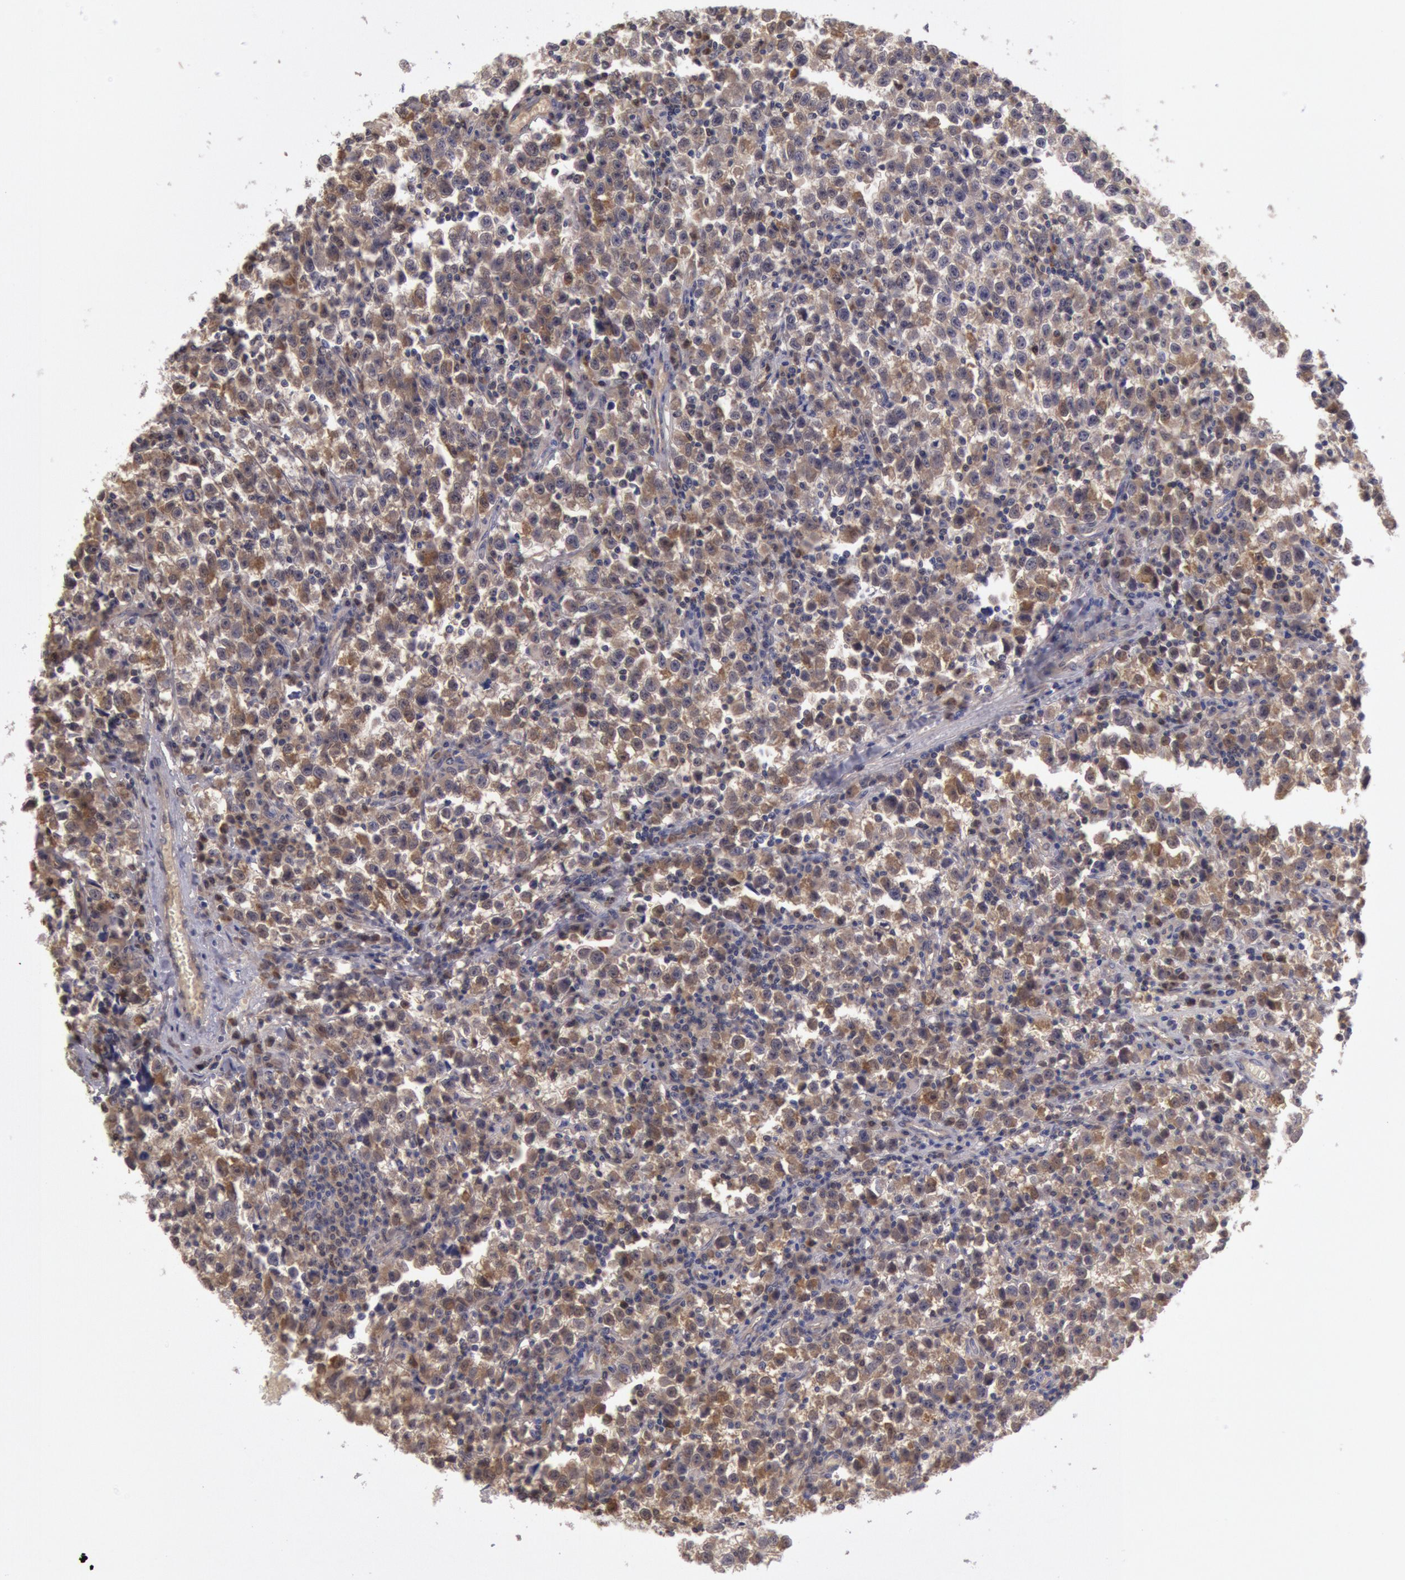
{"staining": {"intensity": "moderate", "quantity": "25%-75%", "location": "cytoplasmic/membranous"}, "tissue": "testis cancer", "cell_type": "Tumor cells", "image_type": "cancer", "snomed": [{"axis": "morphology", "description": "Seminoma, NOS"}, {"axis": "topography", "description": "Testis"}], "caption": "A brown stain highlights moderate cytoplasmic/membranous staining of a protein in testis cancer tumor cells.", "gene": "MPST", "patient": {"sex": "male", "age": 35}}